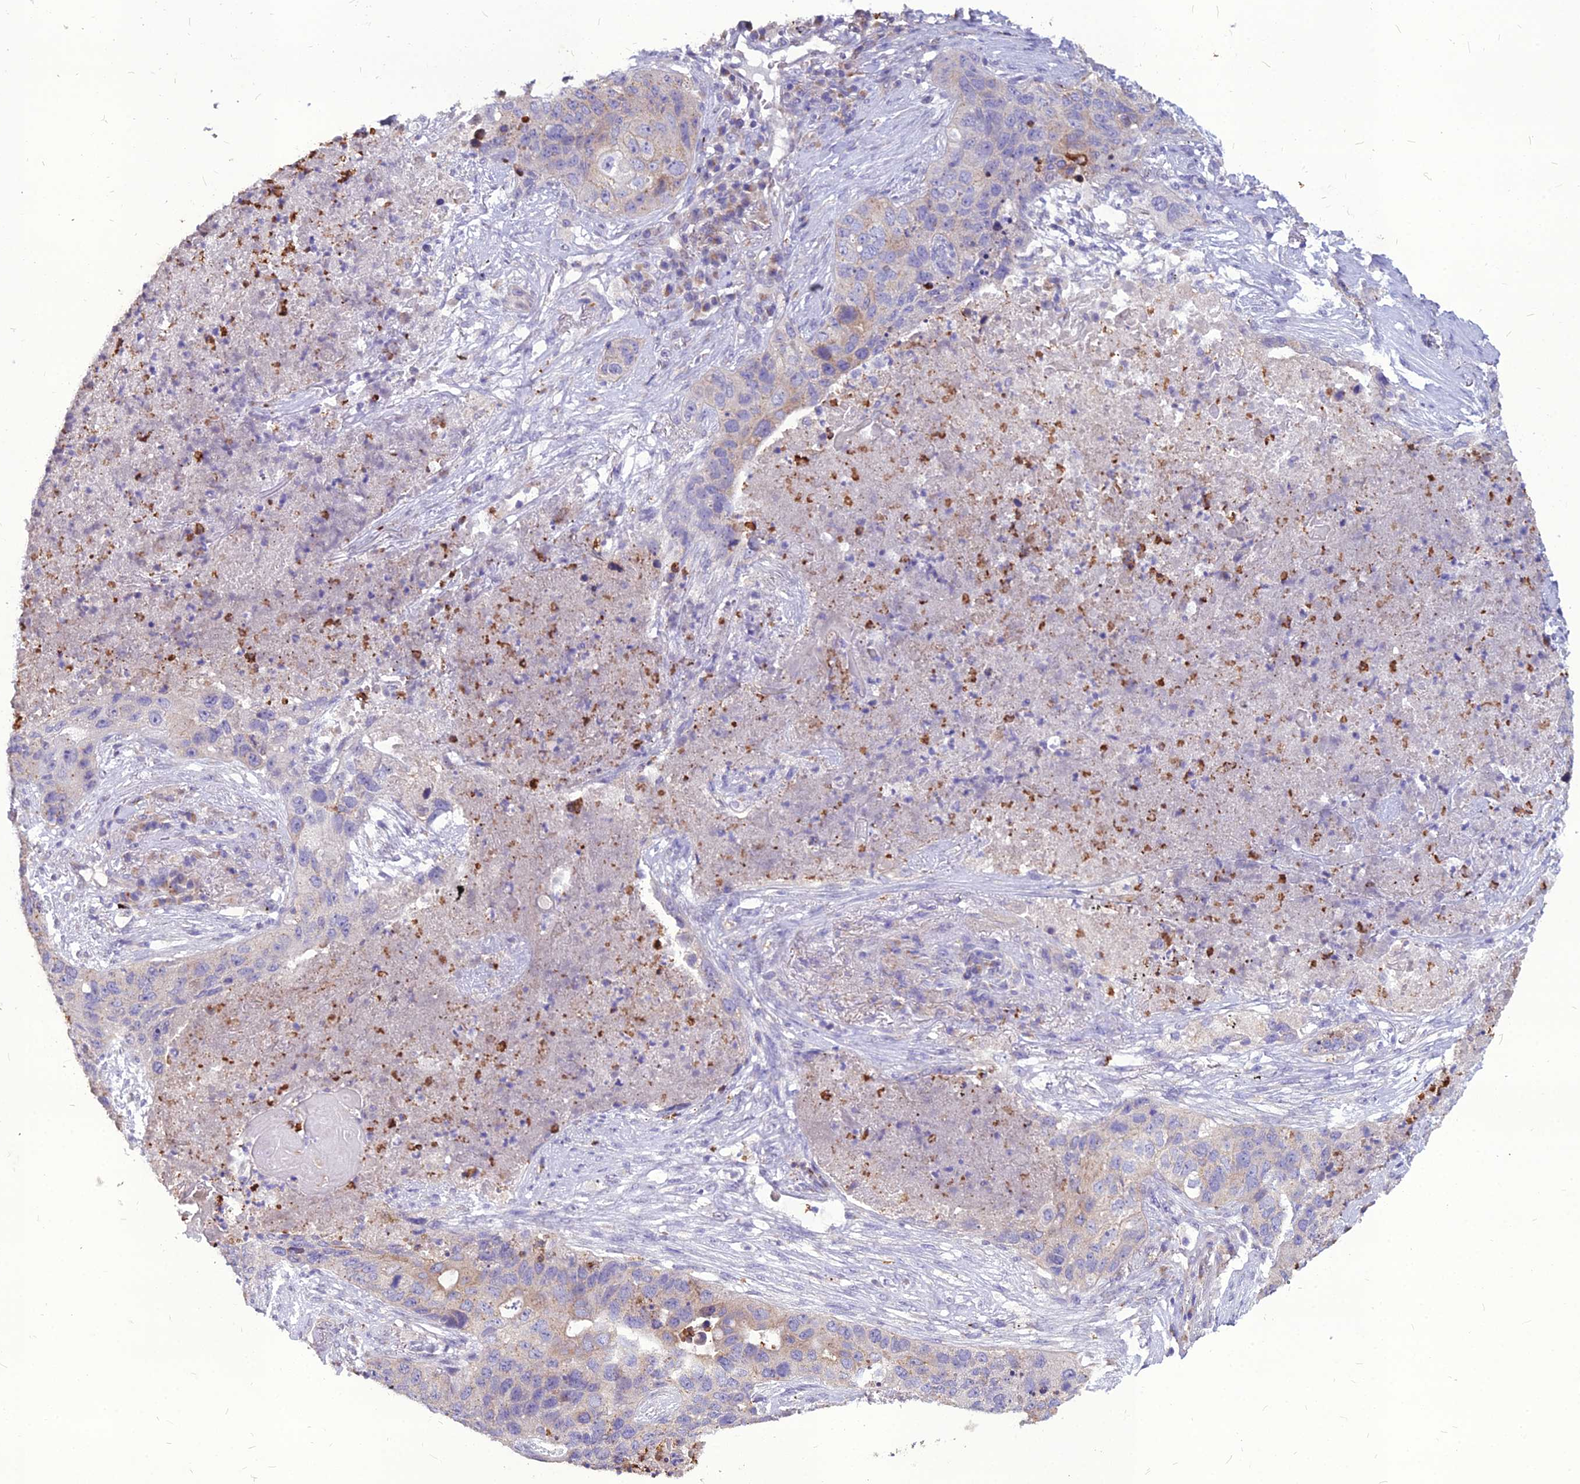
{"staining": {"intensity": "weak", "quantity": "<25%", "location": "cytoplasmic/membranous"}, "tissue": "lung cancer", "cell_type": "Tumor cells", "image_type": "cancer", "snomed": [{"axis": "morphology", "description": "Squamous cell carcinoma, NOS"}, {"axis": "topography", "description": "Lung"}], "caption": "Image shows no protein staining in tumor cells of lung cancer tissue.", "gene": "PCED1B", "patient": {"sex": "female", "age": 63}}